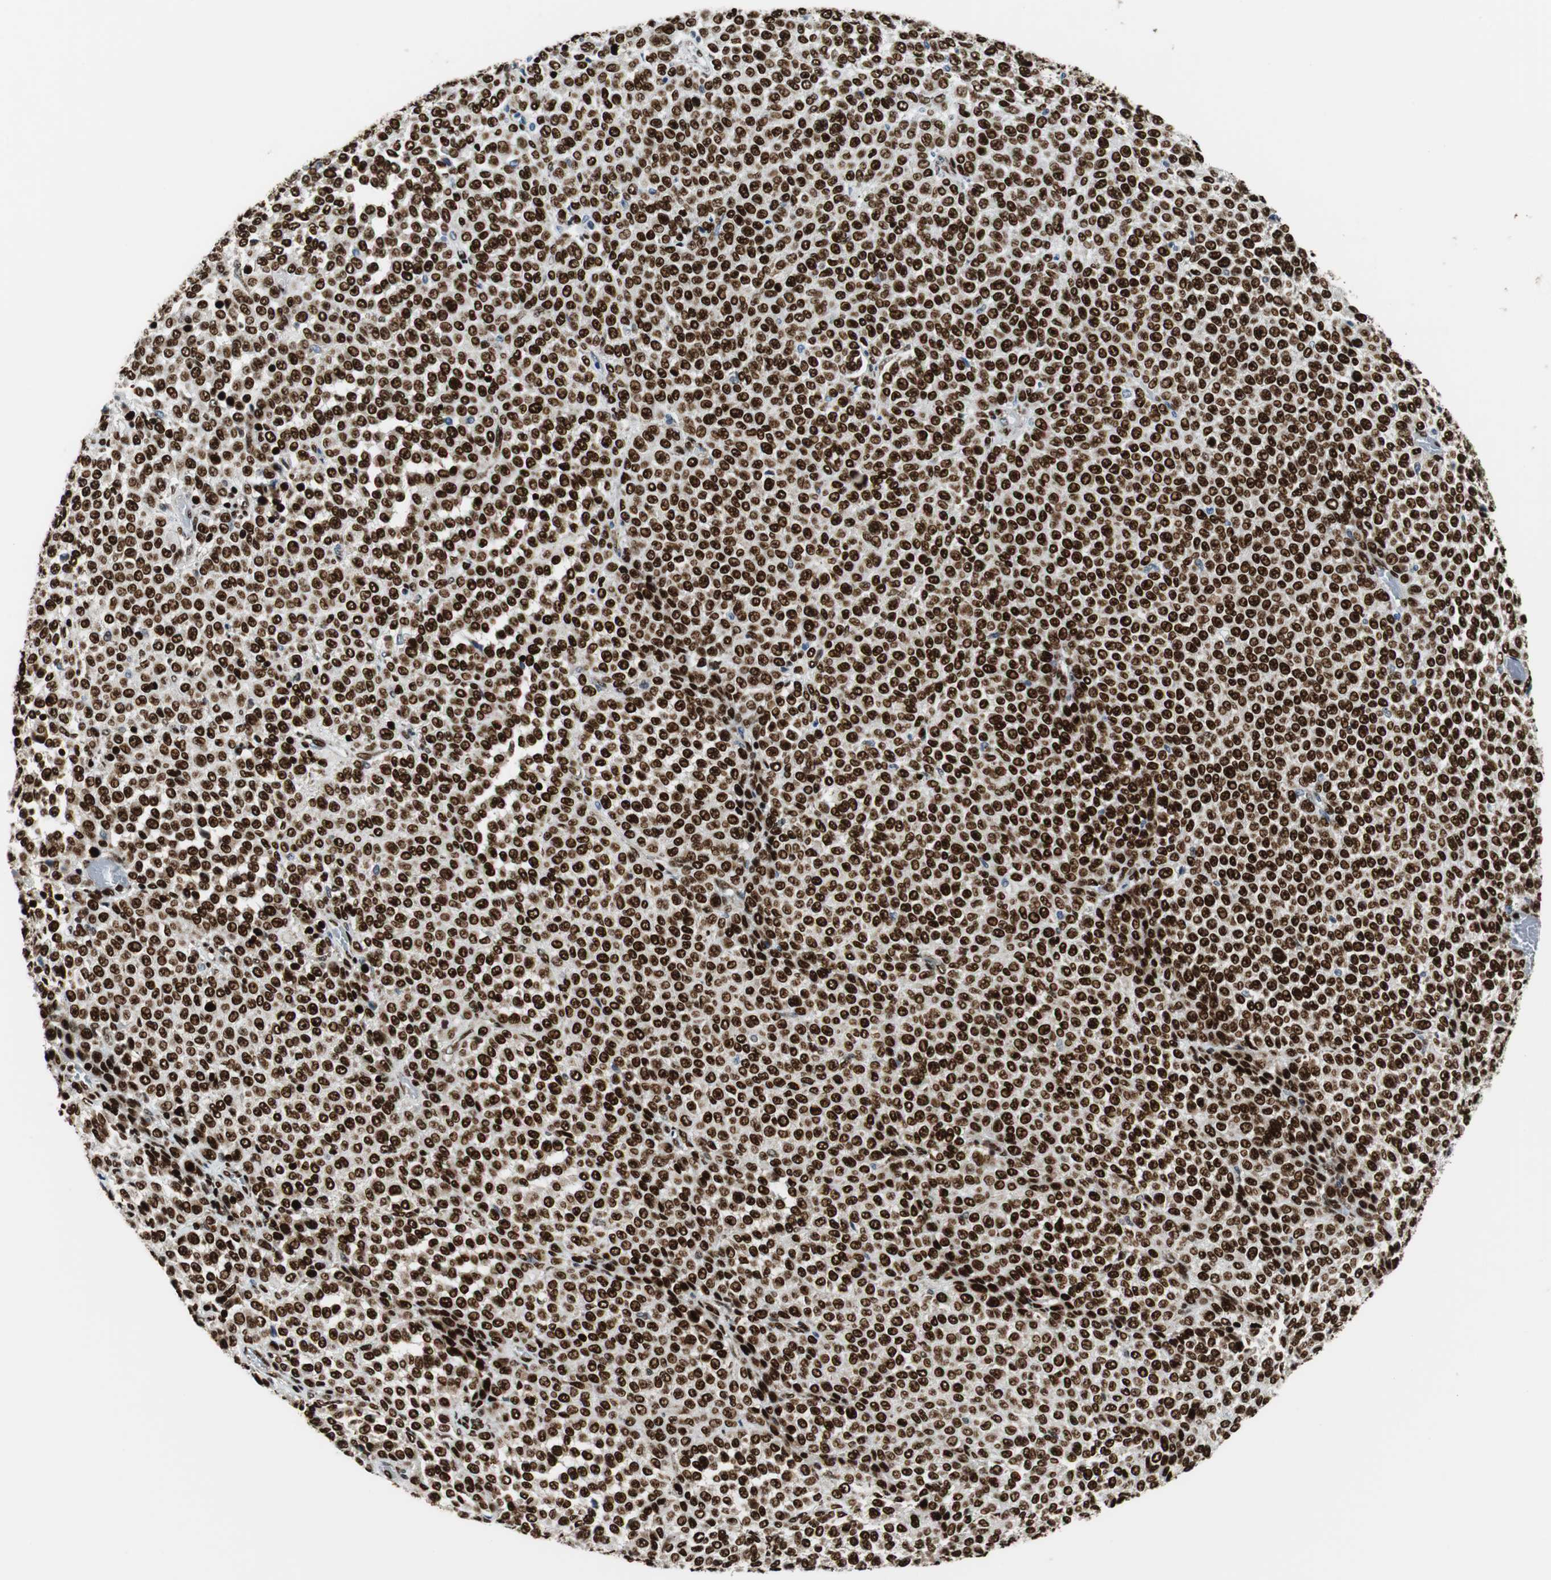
{"staining": {"intensity": "strong", "quantity": ">75%", "location": "nuclear"}, "tissue": "melanoma", "cell_type": "Tumor cells", "image_type": "cancer", "snomed": [{"axis": "morphology", "description": "Malignant melanoma, Metastatic site"}, {"axis": "topography", "description": "Pancreas"}], "caption": "Strong nuclear protein expression is seen in about >75% of tumor cells in malignant melanoma (metastatic site).", "gene": "HDAC1", "patient": {"sex": "female", "age": 30}}